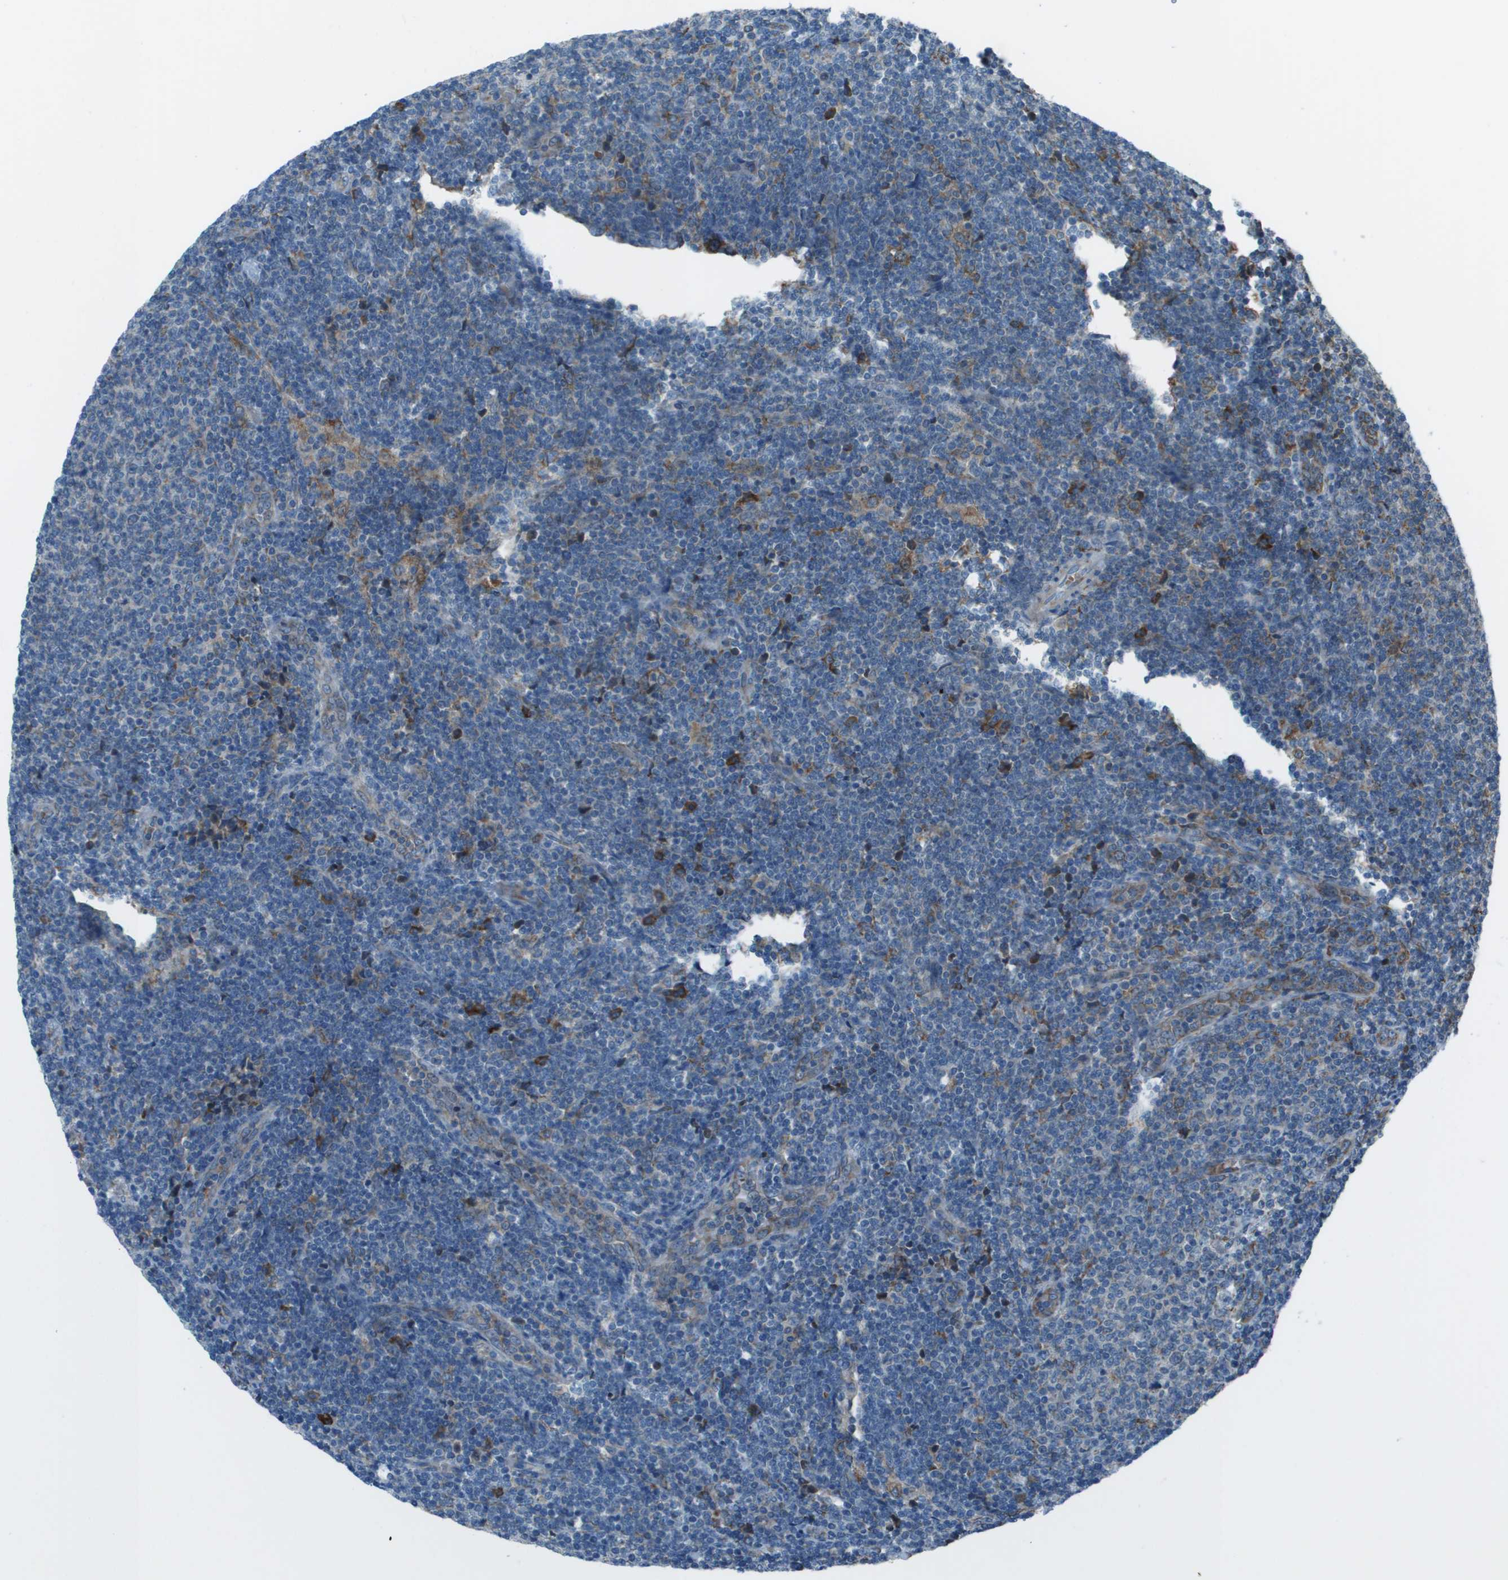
{"staining": {"intensity": "moderate", "quantity": "<25%", "location": "cytoplasmic/membranous"}, "tissue": "lymphoma", "cell_type": "Tumor cells", "image_type": "cancer", "snomed": [{"axis": "morphology", "description": "Malignant lymphoma, non-Hodgkin's type, Low grade"}, {"axis": "topography", "description": "Lymph node"}], "caption": "Protein positivity by immunohistochemistry (IHC) exhibits moderate cytoplasmic/membranous expression in about <25% of tumor cells in lymphoma.", "gene": "UTS2", "patient": {"sex": "male", "age": 66}}